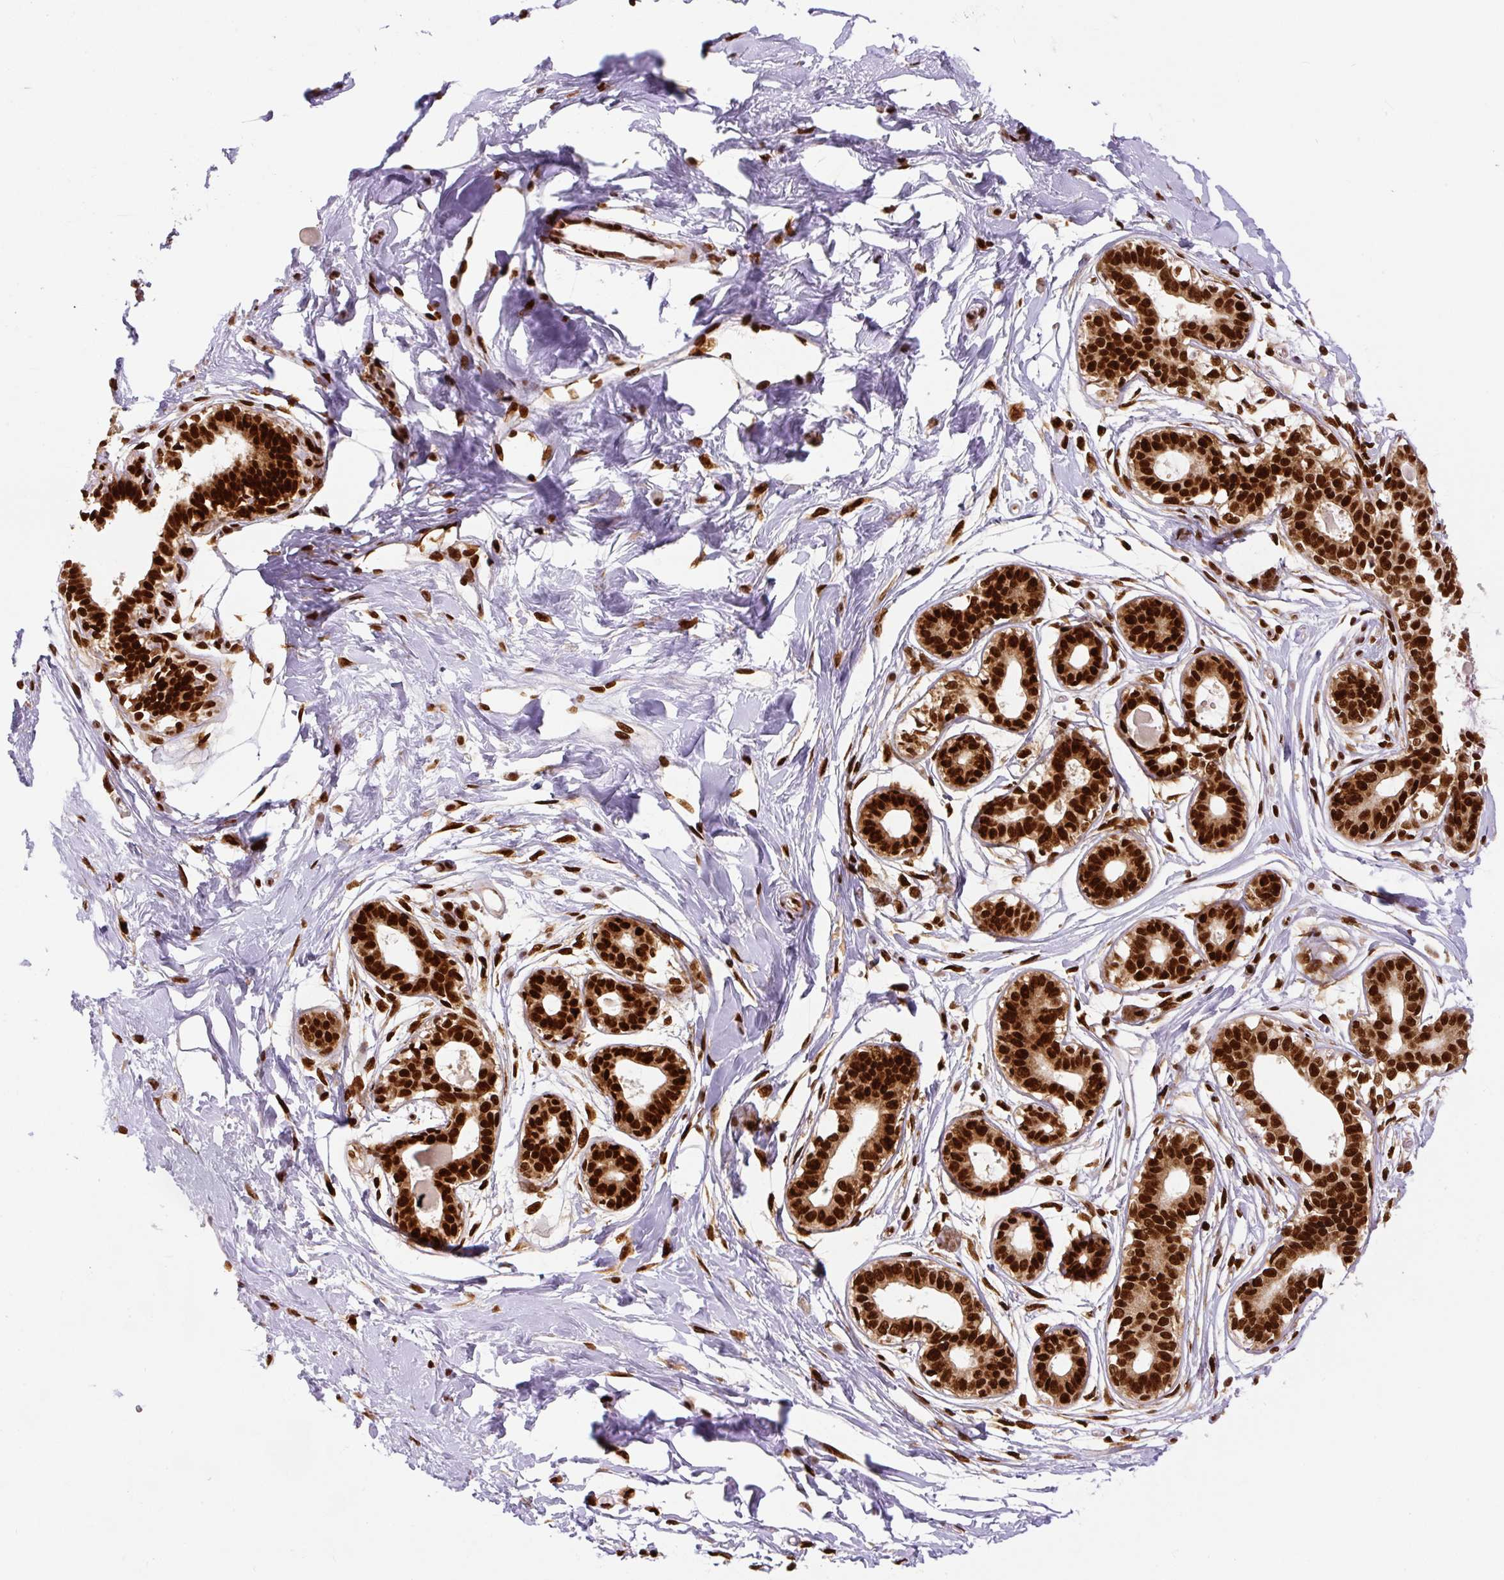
{"staining": {"intensity": "moderate", "quantity": ">75%", "location": "nuclear"}, "tissue": "breast", "cell_type": "Adipocytes", "image_type": "normal", "snomed": [{"axis": "morphology", "description": "Normal tissue, NOS"}, {"axis": "topography", "description": "Breast"}], "caption": "Unremarkable breast was stained to show a protein in brown. There is medium levels of moderate nuclear positivity in about >75% of adipocytes. (DAB IHC, brown staining for protein, blue staining for nuclei).", "gene": "FUS", "patient": {"sex": "female", "age": 45}}